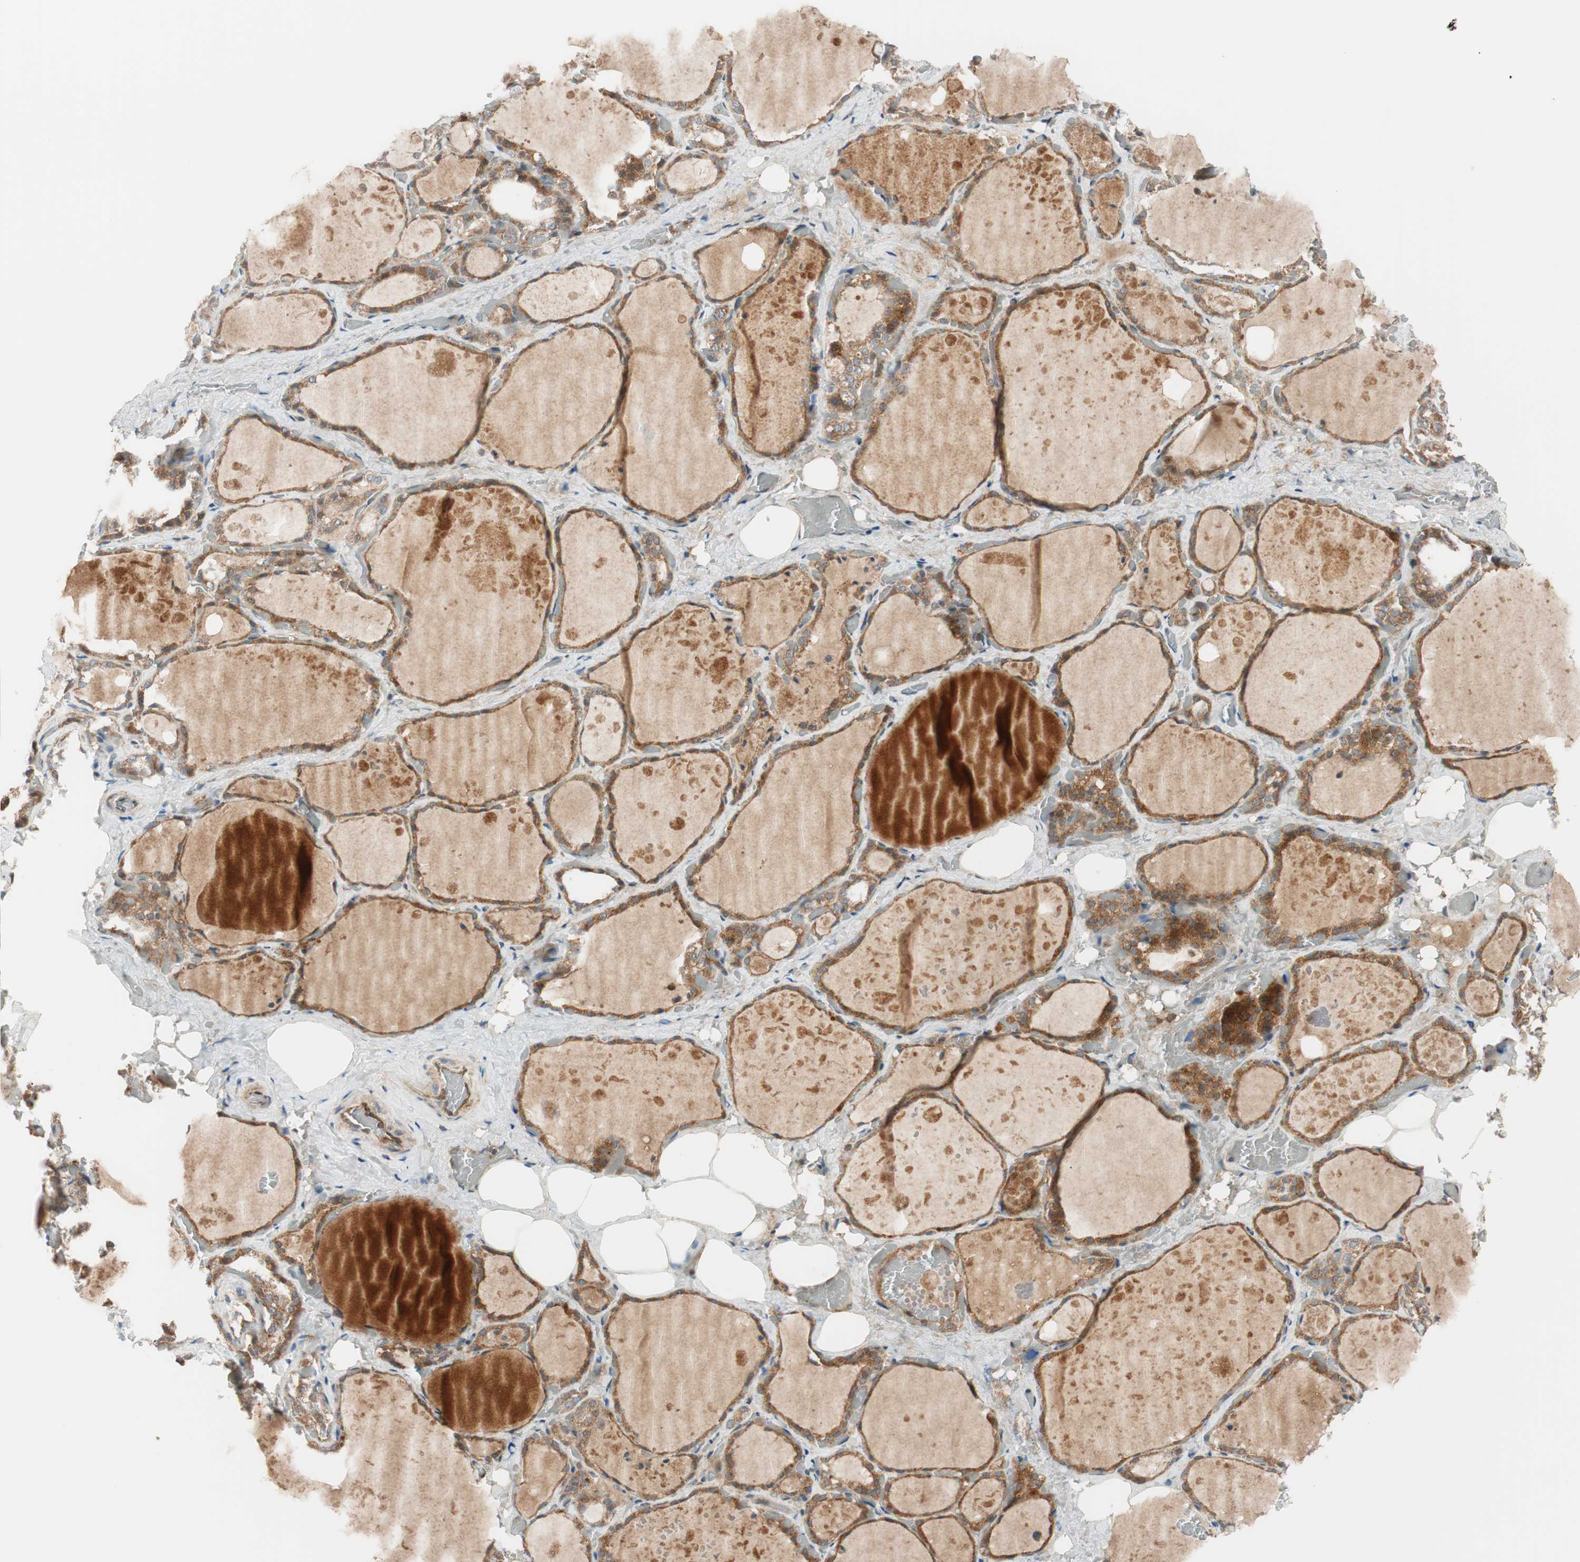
{"staining": {"intensity": "moderate", "quantity": ">75%", "location": "cytoplasmic/membranous"}, "tissue": "thyroid gland", "cell_type": "Glandular cells", "image_type": "normal", "snomed": [{"axis": "morphology", "description": "Normal tissue, NOS"}, {"axis": "topography", "description": "Thyroid gland"}], "caption": "Thyroid gland stained with a protein marker displays moderate staining in glandular cells.", "gene": "ABI1", "patient": {"sex": "male", "age": 61}}